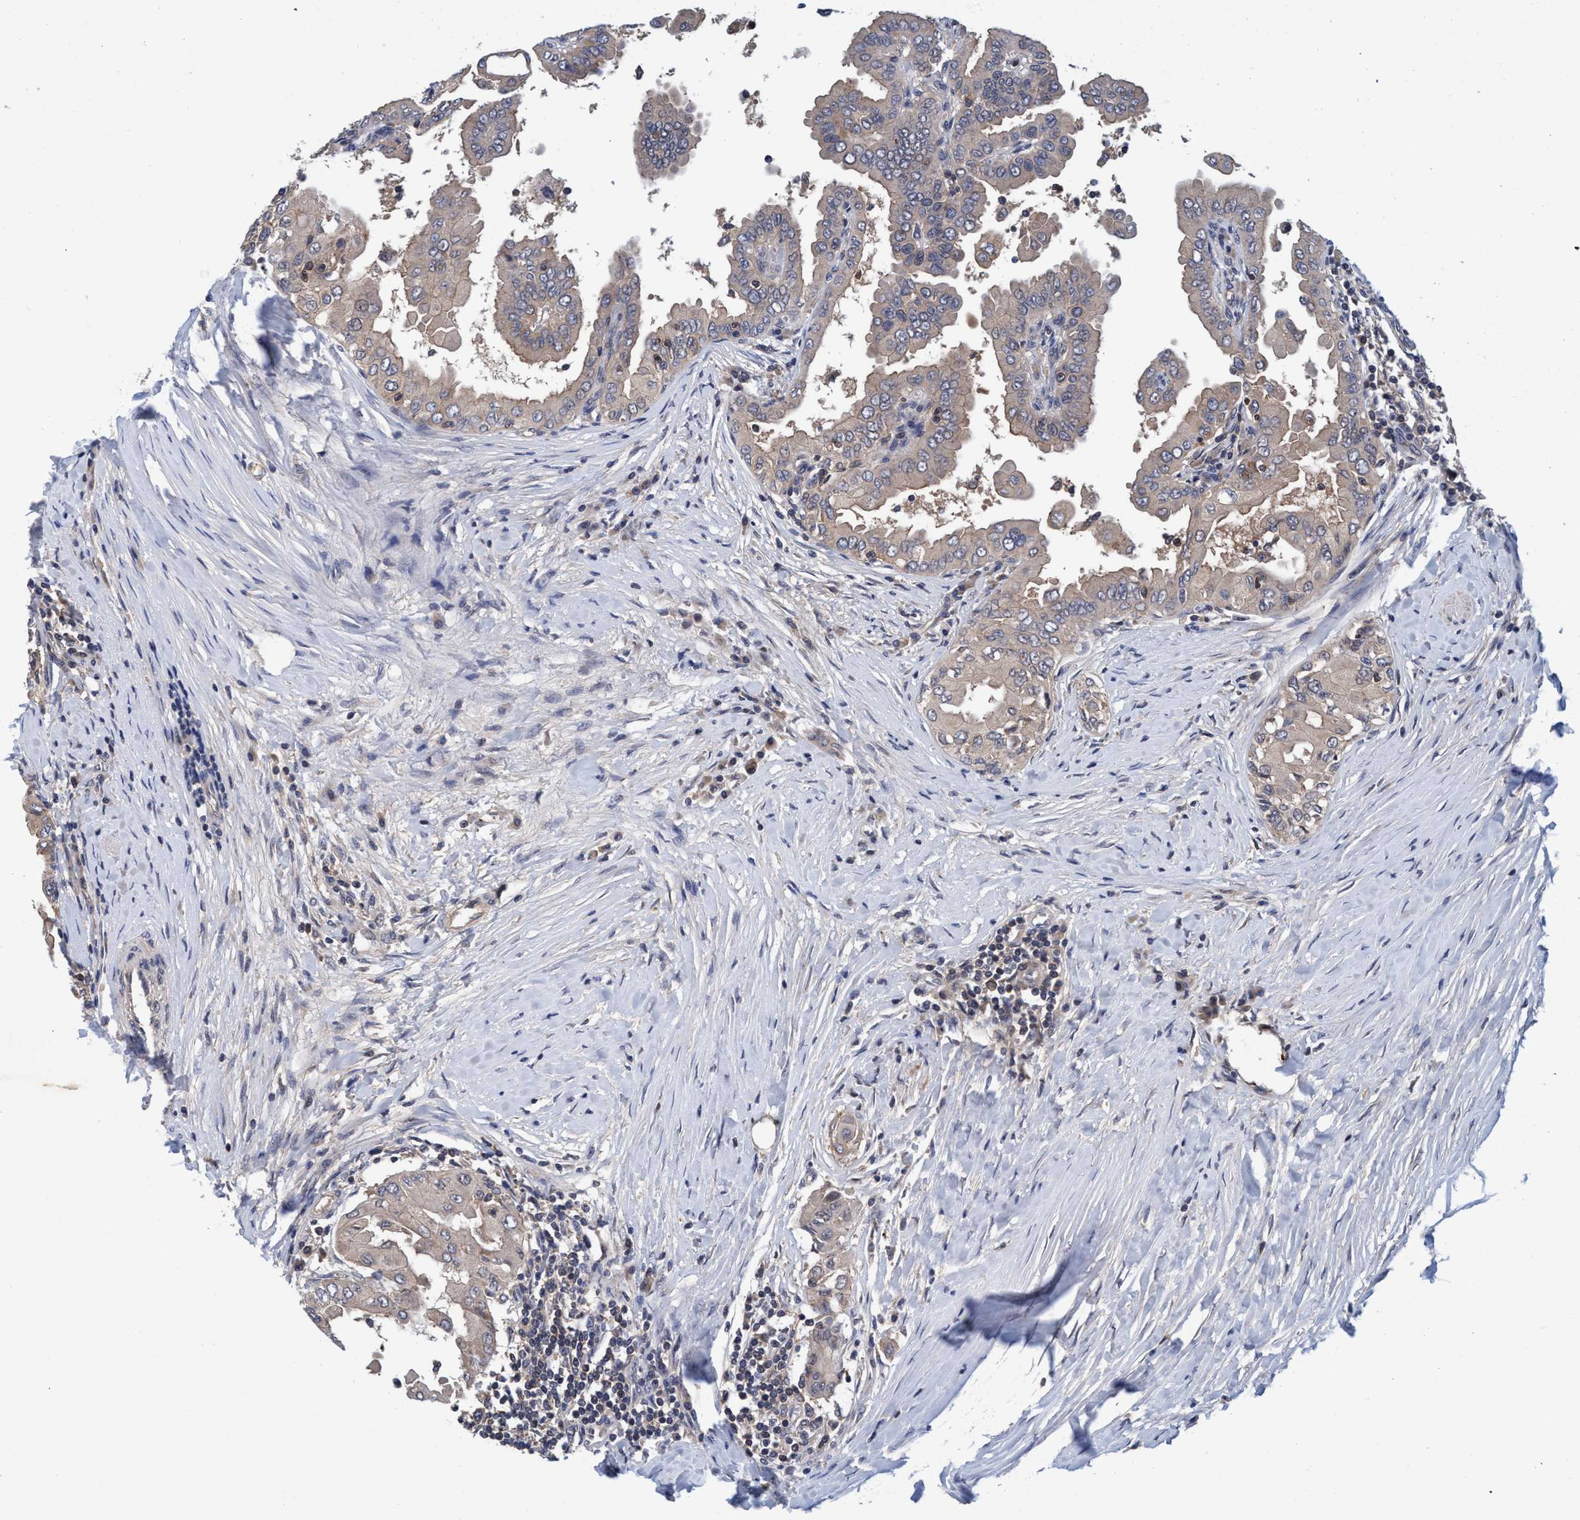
{"staining": {"intensity": "weak", "quantity": ">75%", "location": "cytoplasmic/membranous"}, "tissue": "thyroid cancer", "cell_type": "Tumor cells", "image_type": "cancer", "snomed": [{"axis": "morphology", "description": "Papillary adenocarcinoma, NOS"}, {"axis": "topography", "description": "Thyroid gland"}], "caption": "The photomicrograph displays immunohistochemical staining of thyroid papillary adenocarcinoma. There is weak cytoplasmic/membranous expression is appreciated in about >75% of tumor cells. The staining was performed using DAB, with brown indicating positive protein expression. Nuclei are stained blue with hematoxylin.", "gene": "CALCOCO2", "patient": {"sex": "male", "age": 33}}